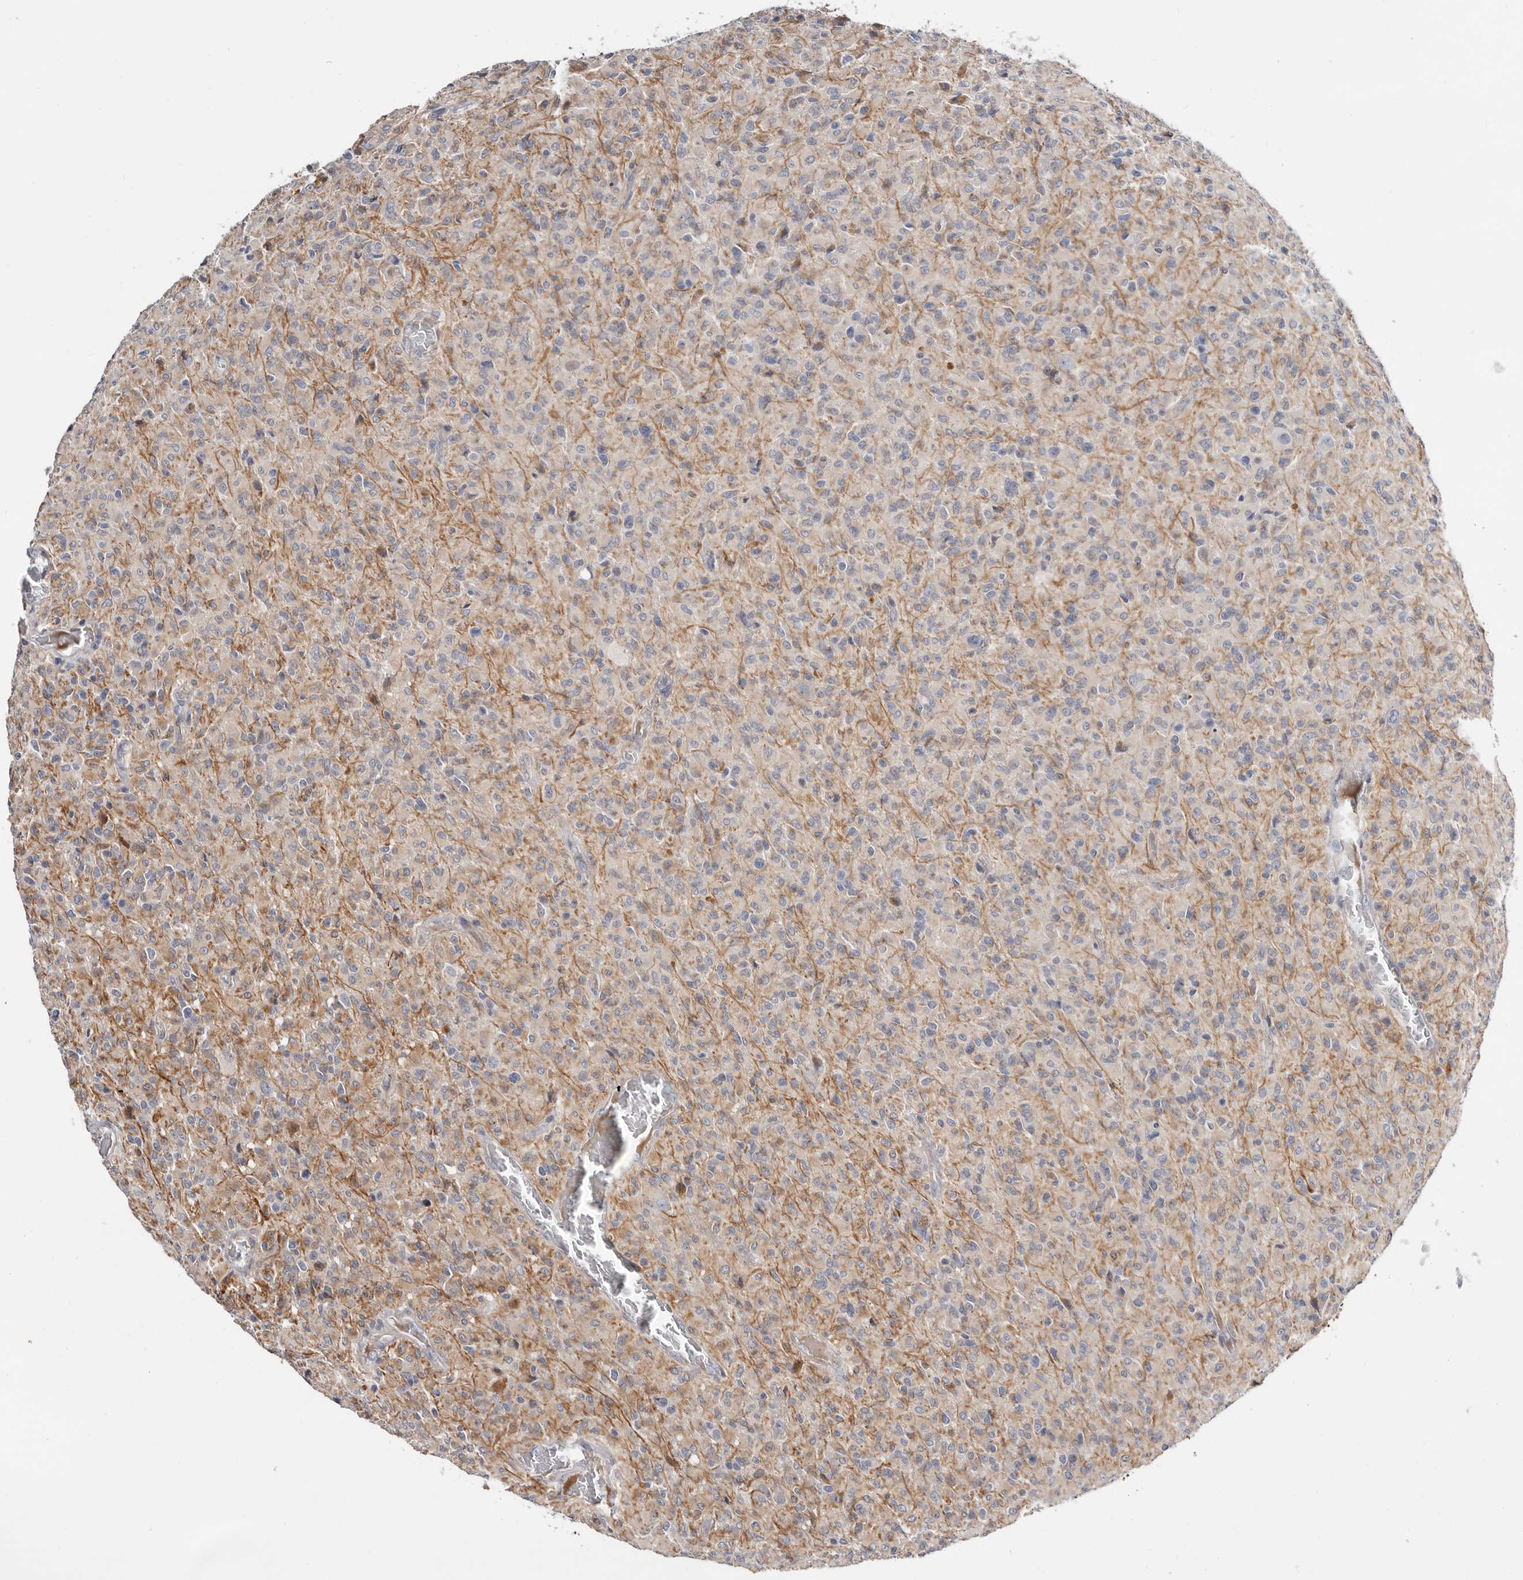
{"staining": {"intensity": "weak", "quantity": "25%-75%", "location": "cytoplasmic/membranous"}, "tissue": "glioma", "cell_type": "Tumor cells", "image_type": "cancer", "snomed": [{"axis": "morphology", "description": "Glioma, malignant, High grade"}, {"axis": "topography", "description": "Brain"}], "caption": "Immunohistochemical staining of glioma exhibits low levels of weak cytoplasmic/membranous protein staining in about 25%-75% of tumor cells.", "gene": "USH1C", "patient": {"sex": "female", "age": 57}}